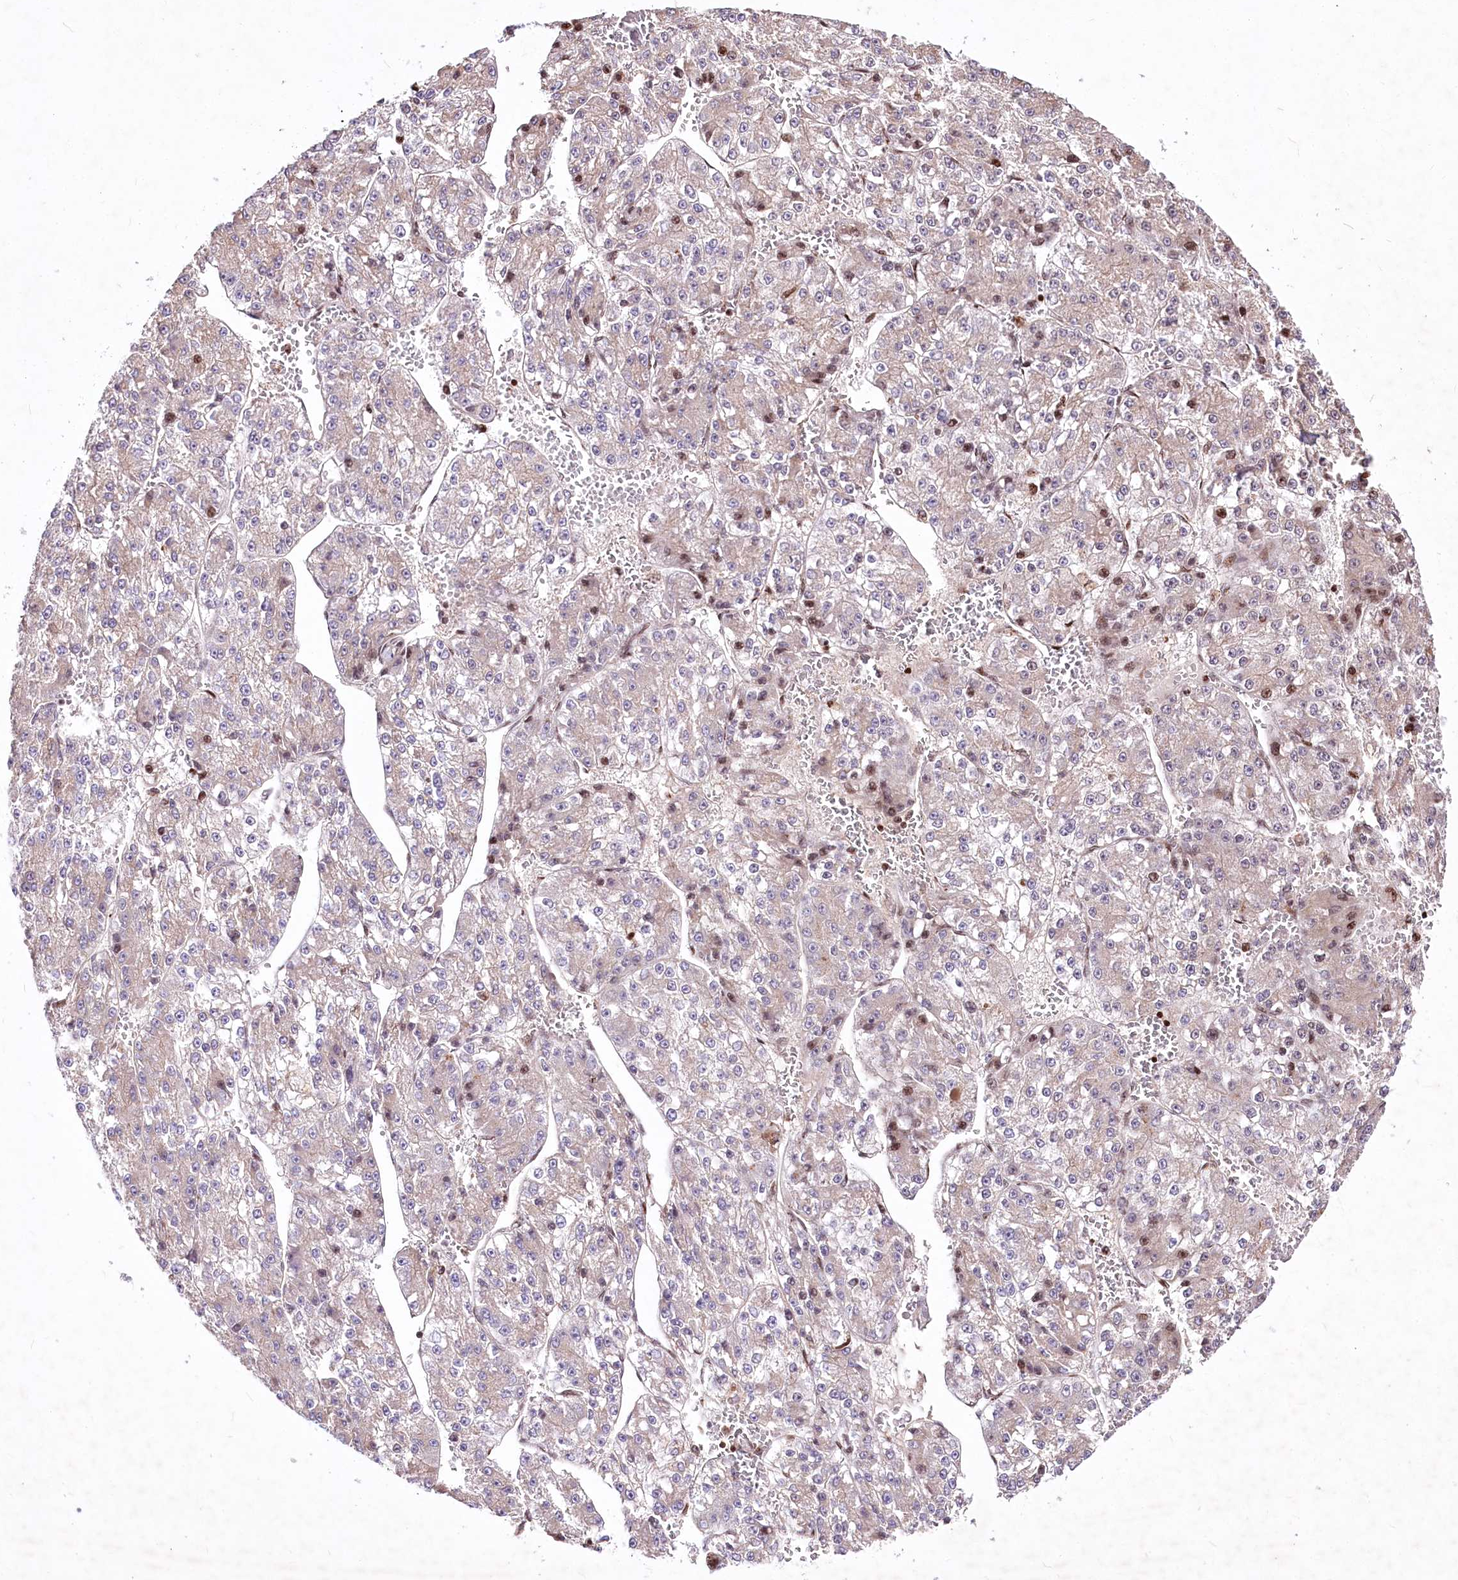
{"staining": {"intensity": "negative", "quantity": "none", "location": "none"}, "tissue": "liver cancer", "cell_type": "Tumor cells", "image_type": "cancer", "snomed": [{"axis": "morphology", "description": "Carcinoma, Hepatocellular, NOS"}, {"axis": "topography", "description": "Liver"}], "caption": "Protein analysis of liver cancer (hepatocellular carcinoma) shows no significant expression in tumor cells.", "gene": "ZFYVE27", "patient": {"sex": "female", "age": 73}}